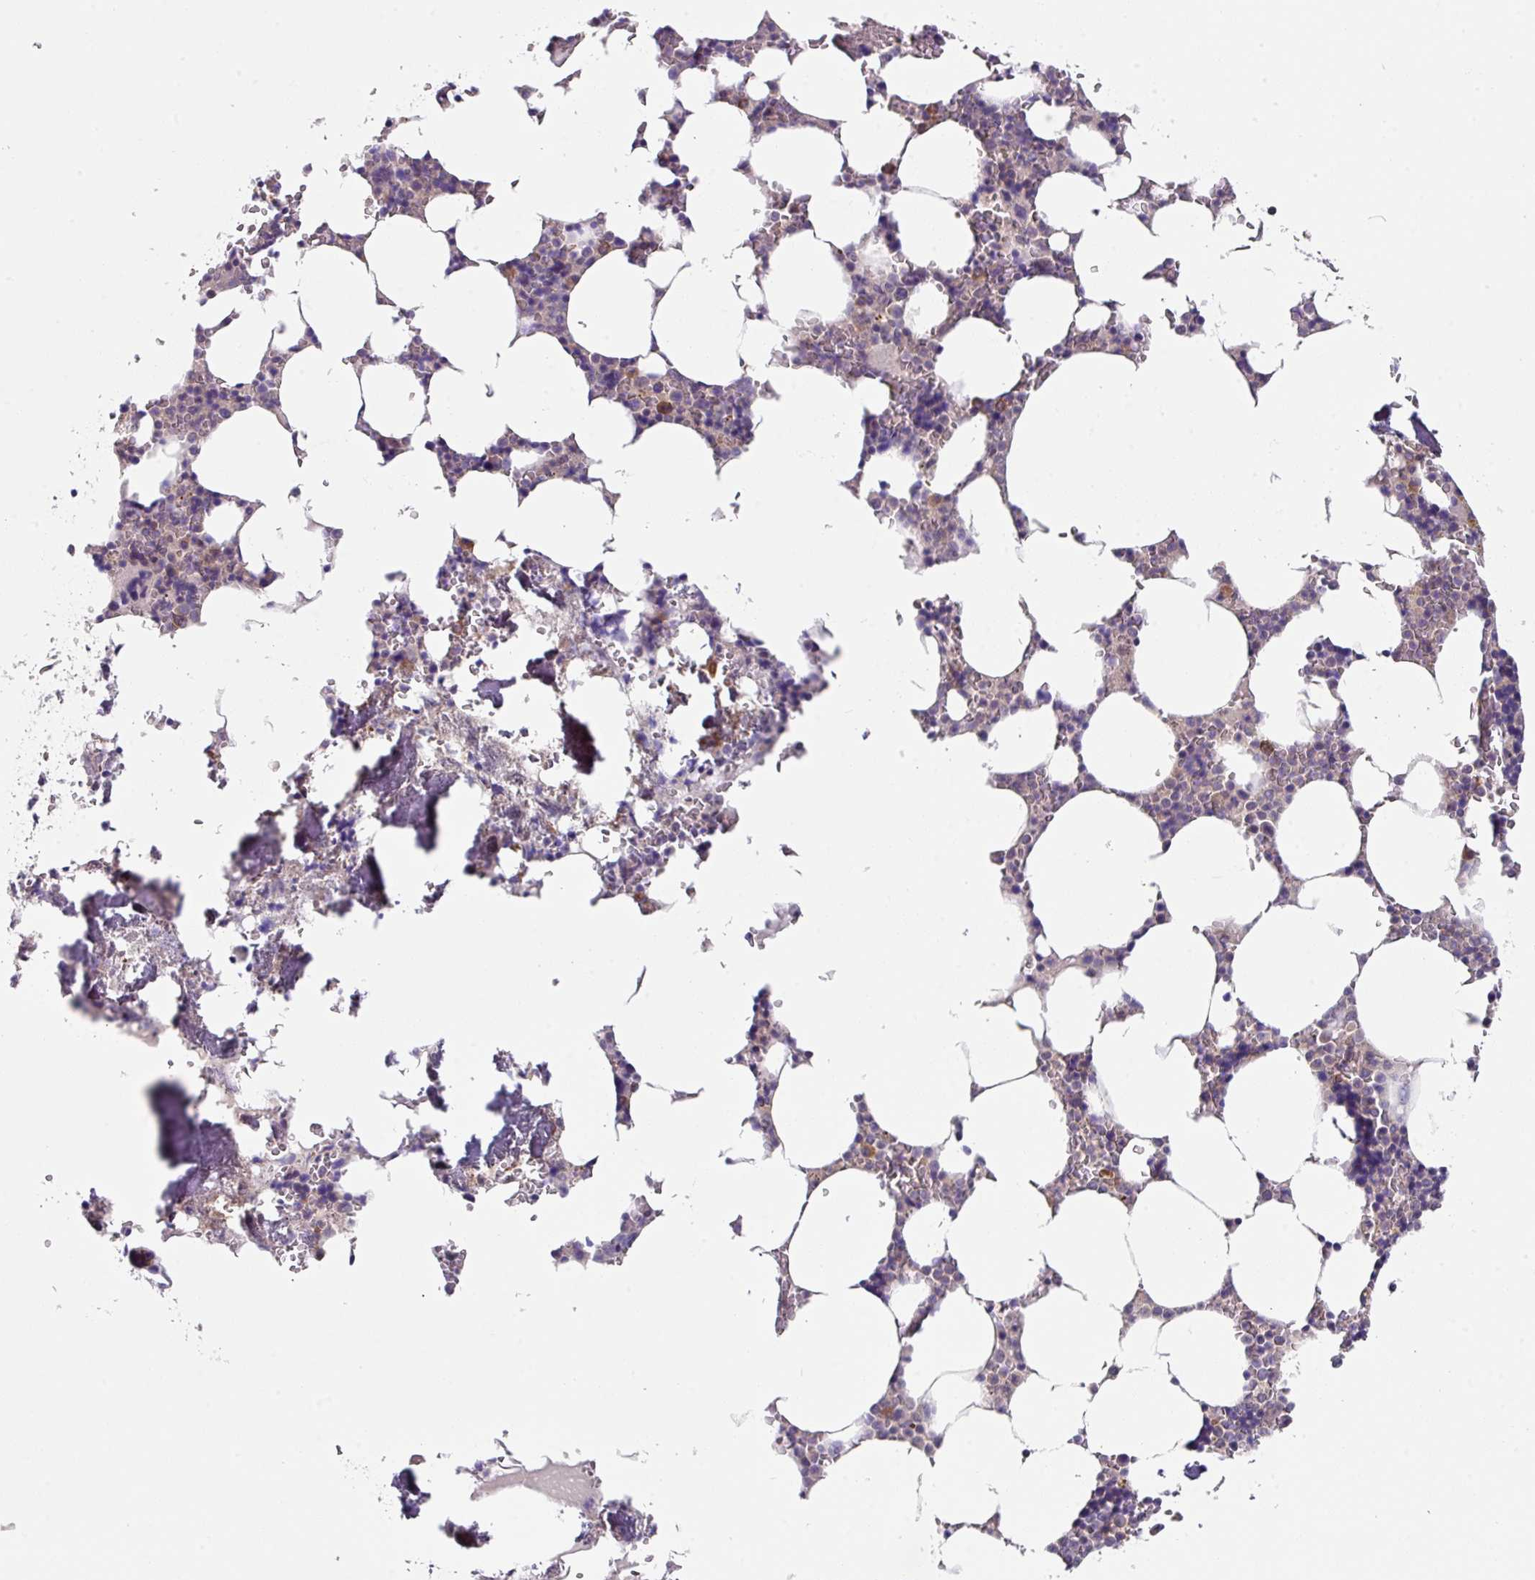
{"staining": {"intensity": "moderate", "quantity": "<25%", "location": "cytoplasmic/membranous"}, "tissue": "bone marrow", "cell_type": "Hematopoietic cells", "image_type": "normal", "snomed": [{"axis": "morphology", "description": "Normal tissue, NOS"}, {"axis": "topography", "description": "Bone marrow"}], "caption": "Immunohistochemistry (IHC) of benign bone marrow demonstrates low levels of moderate cytoplasmic/membranous expression in approximately <25% of hematopoietic cells.", "gene": "EIF4B", "patient": {"sex": "male", "age": 64}}